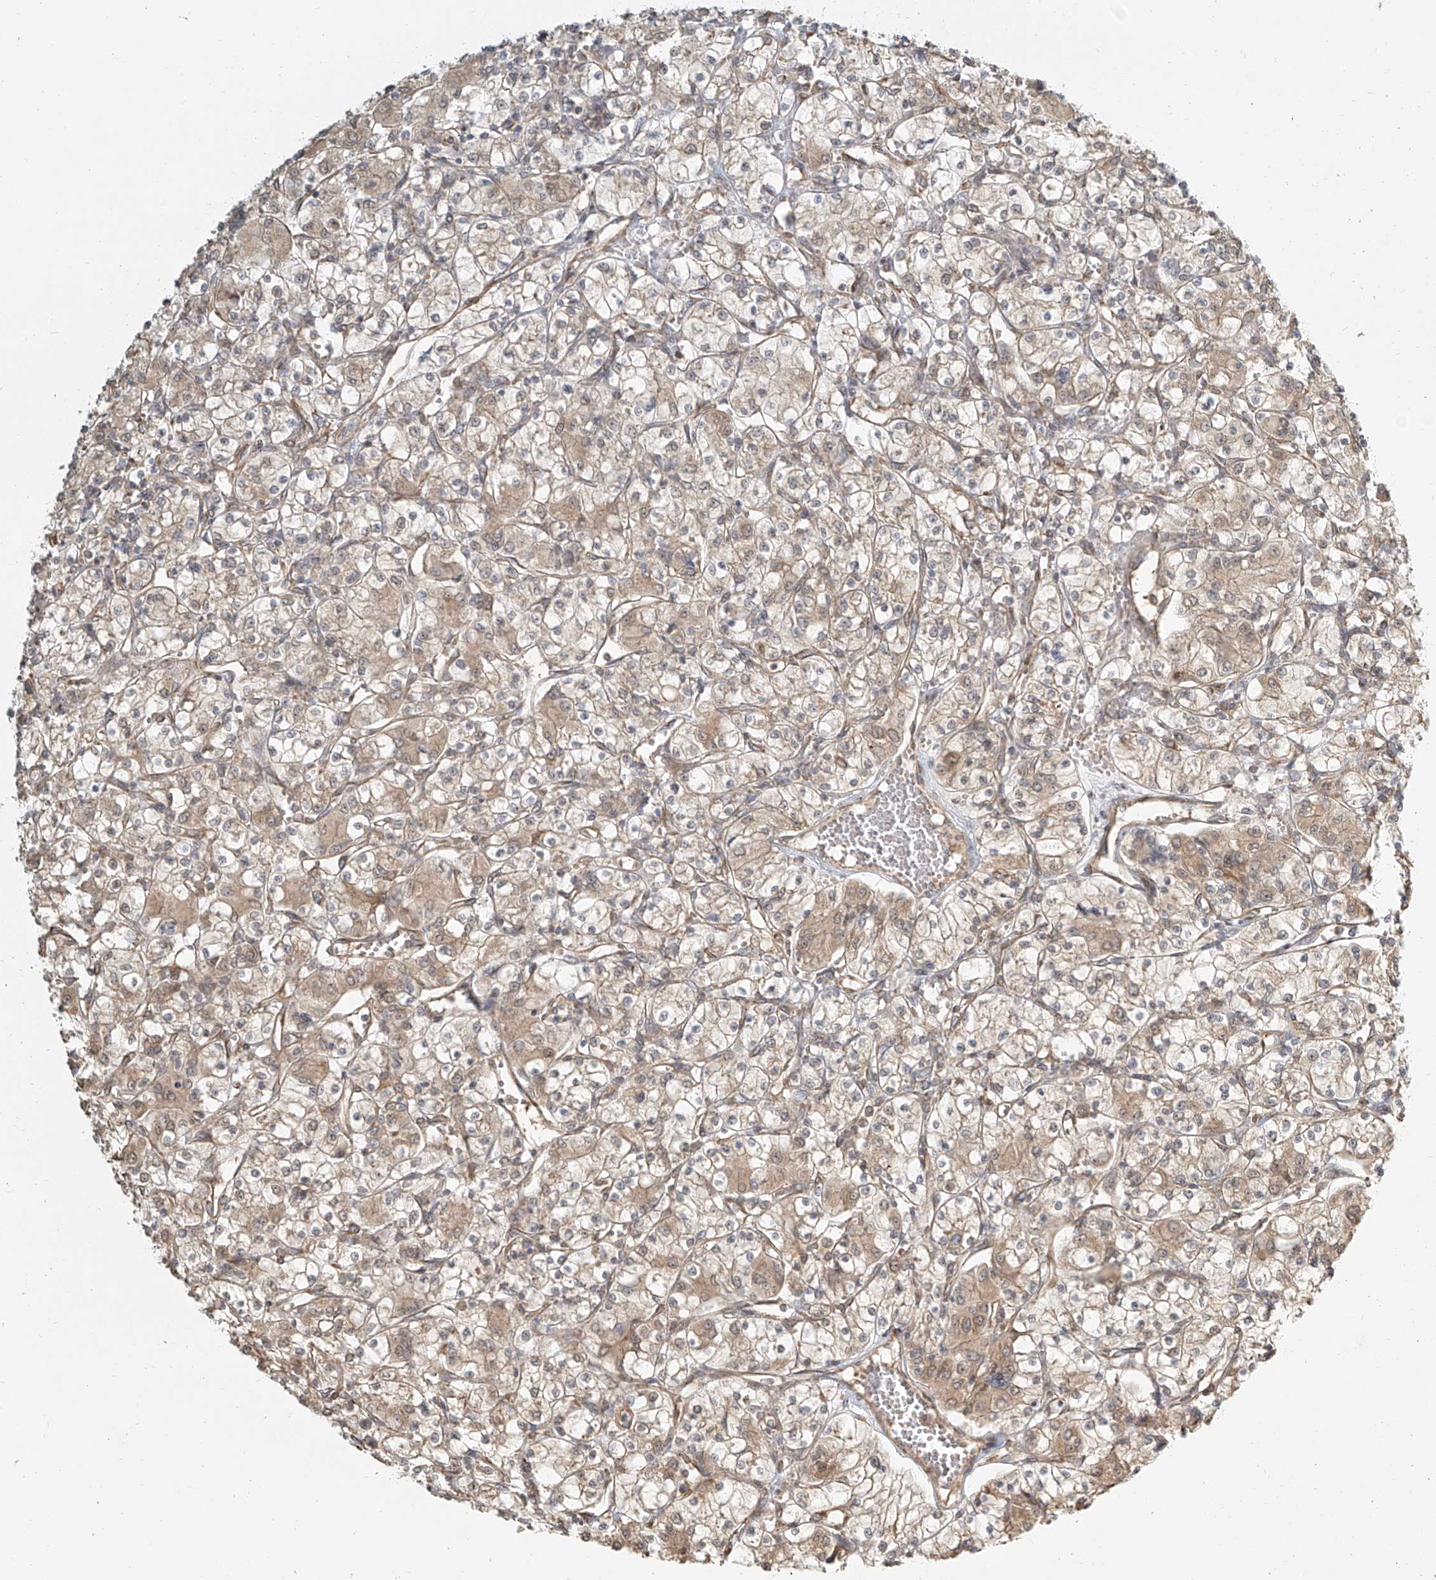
{"staining": {"intensity": "weak", "quantity": ">75%", "location": "cytoplasmic/membranous"}, "tissue": "renal cancer", "cell_type": "Tumor cells", "image_type": "cancer", "snomed": [{"axis": "morphology", "description": "Adenocarcinoma, NOS"}, {"axis": "topography", "description": "Kidney"}], "caption": "Tumor cells reveal weak cytoplasmic/membranous positivity in about >75% of cells in adenocarcinoma (renal). The protein is shown in brown color, while the nuclei are stained blue.", "gene": "UBE2K", "patient": {"sex": "female", "age": 59}}